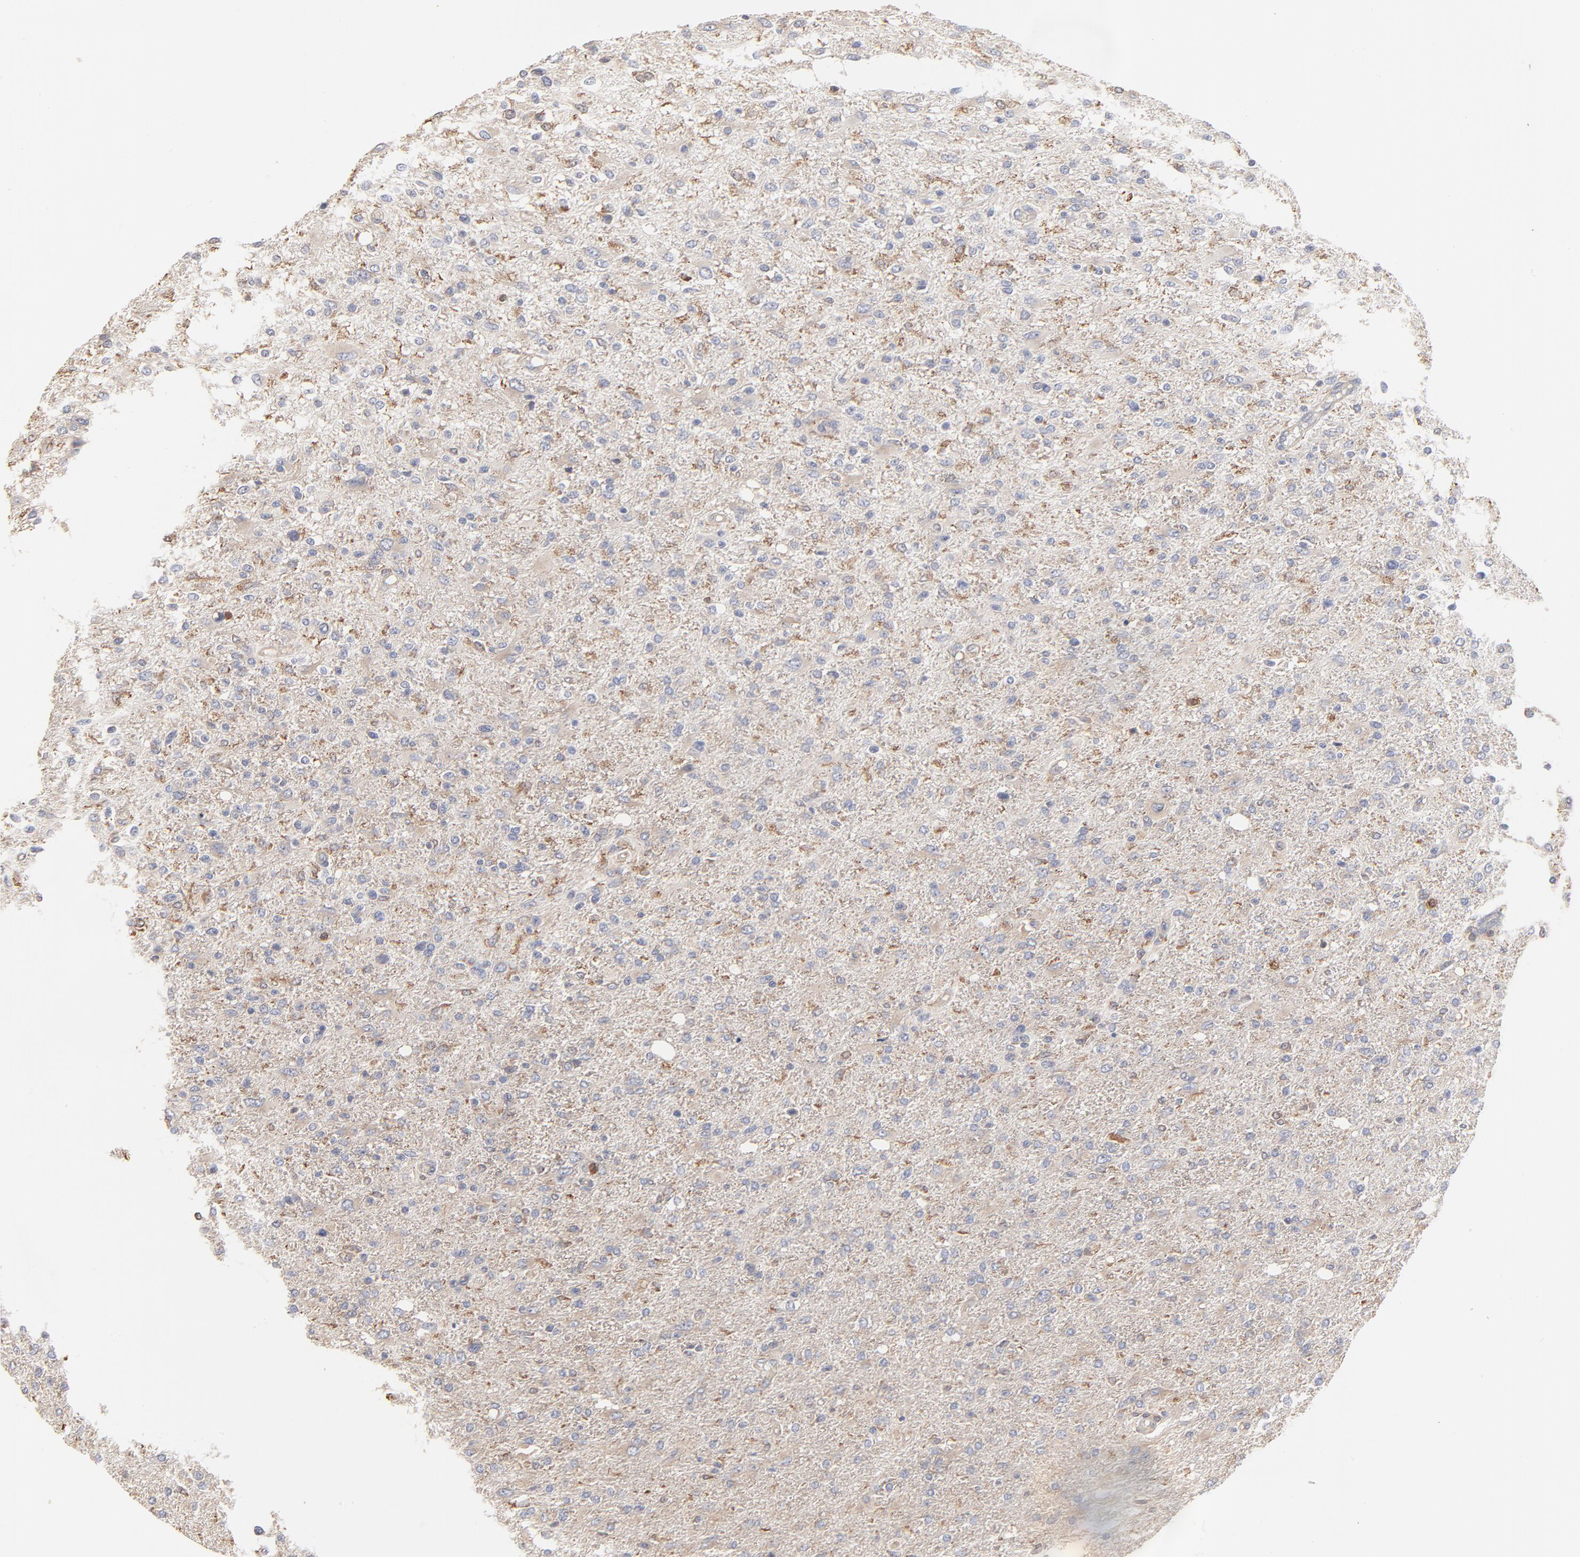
{"staining": {"intensity": "weak", "quantity": "25%-75%", "location": "cytoplasmic/membranous"}, "tissue": "glioma", "cell_type": "Tumor cells", "image_type": "cancer", "snomed": [{"axis": "morphology", "description": "Glioma, malignant, High grade"}, {"axis": "topography", "description": "Cerebral cortex"}], "caption": "This is a micrograph of immunohistochemistry staining of malignant glioma (high-grade), which shows weak positivity in the cytoplasmic/membranous of tumor cells.", "gene": "RNF213", "patient": {"sex": "male", "age": 76}}